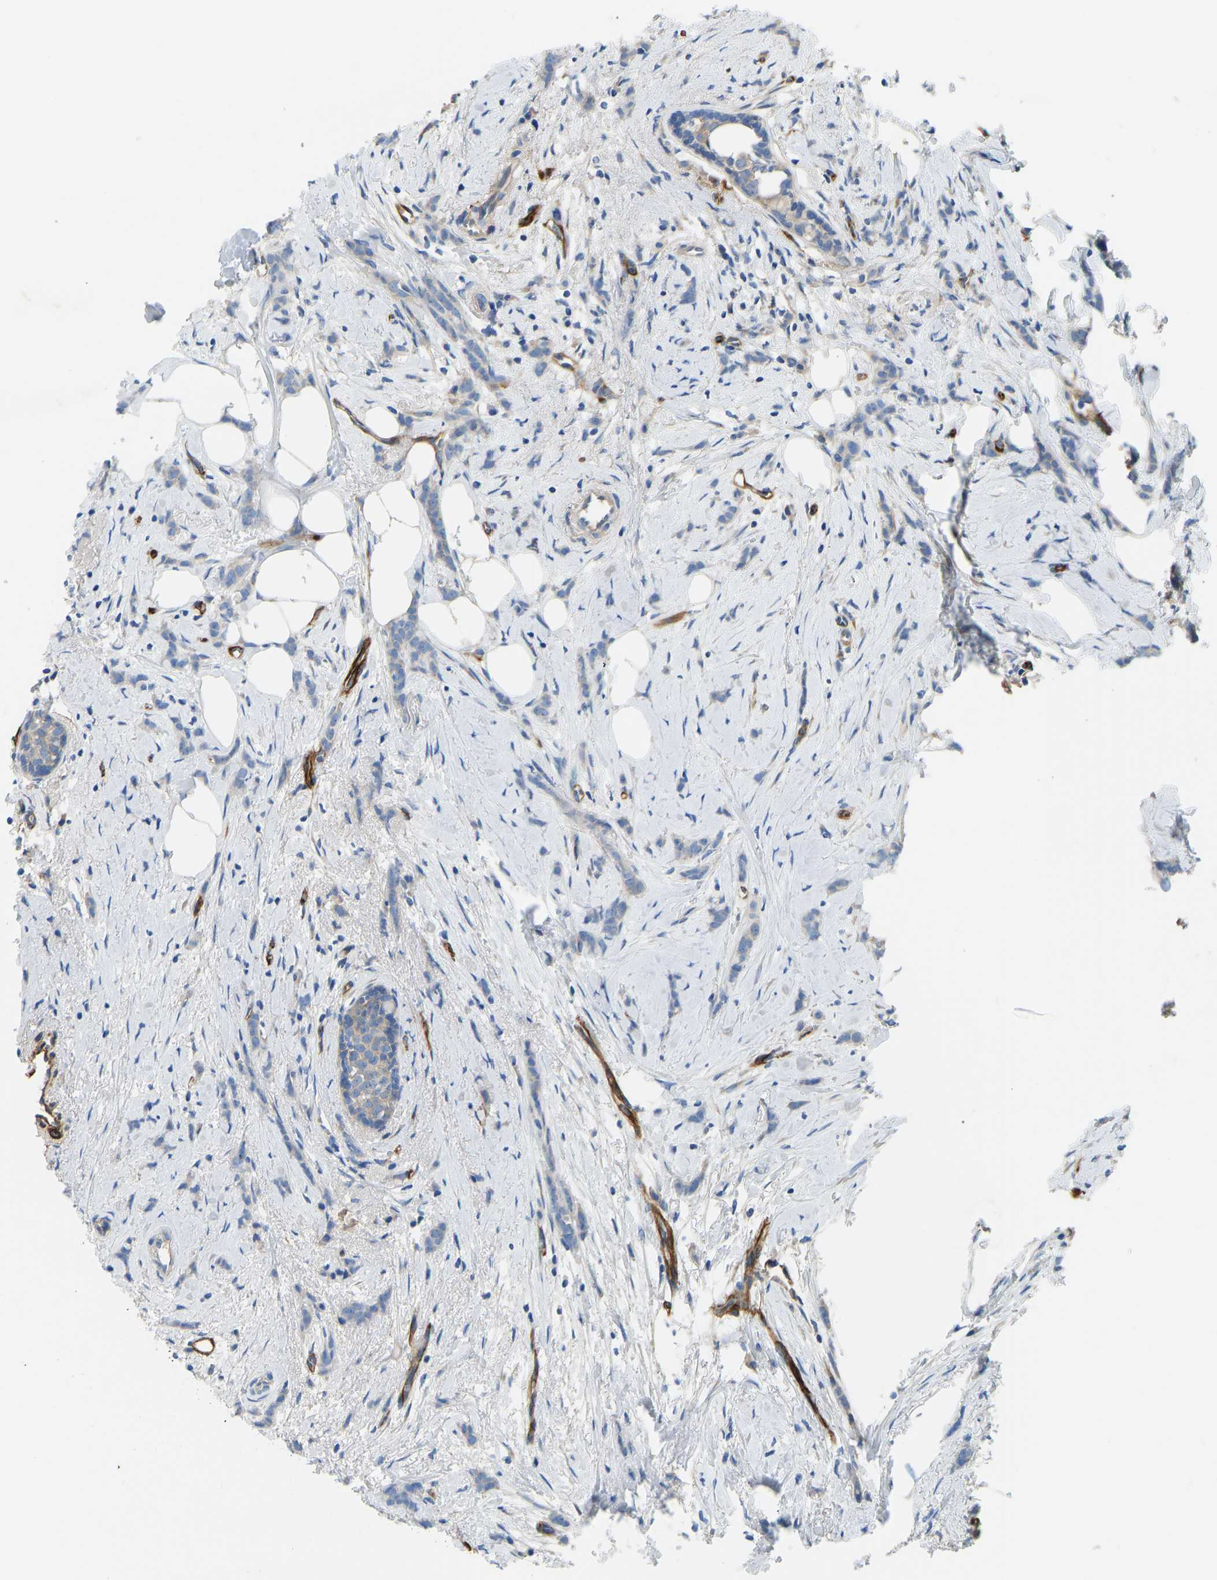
{"staining": {"intensity": "weak", "quantity": "<25%", "location": "cytoplasmic/membranous"}, "tissue": "breast cancer", "cell_type": "Tumor cells", "image_type": "cancer", "snomed": [{"axis": "morphology", "description": "Lobular carcinoma, in situ"}, {"axis": "morphology", "description": "Lobular carcinoma"}, {"axis": "topography", "description": "Breast"}], "caption": "High power microscopy histopathology image of an immunohistochemistry (IHC) photomicrograph of lobular carcinoma (breast), revealing no significant expression in tumor cells. (DAB IHC visualized using brightfield microscopy, high magnification).", "gene": "COL15A1", "patient": {"sex": "female", "age": 41}}